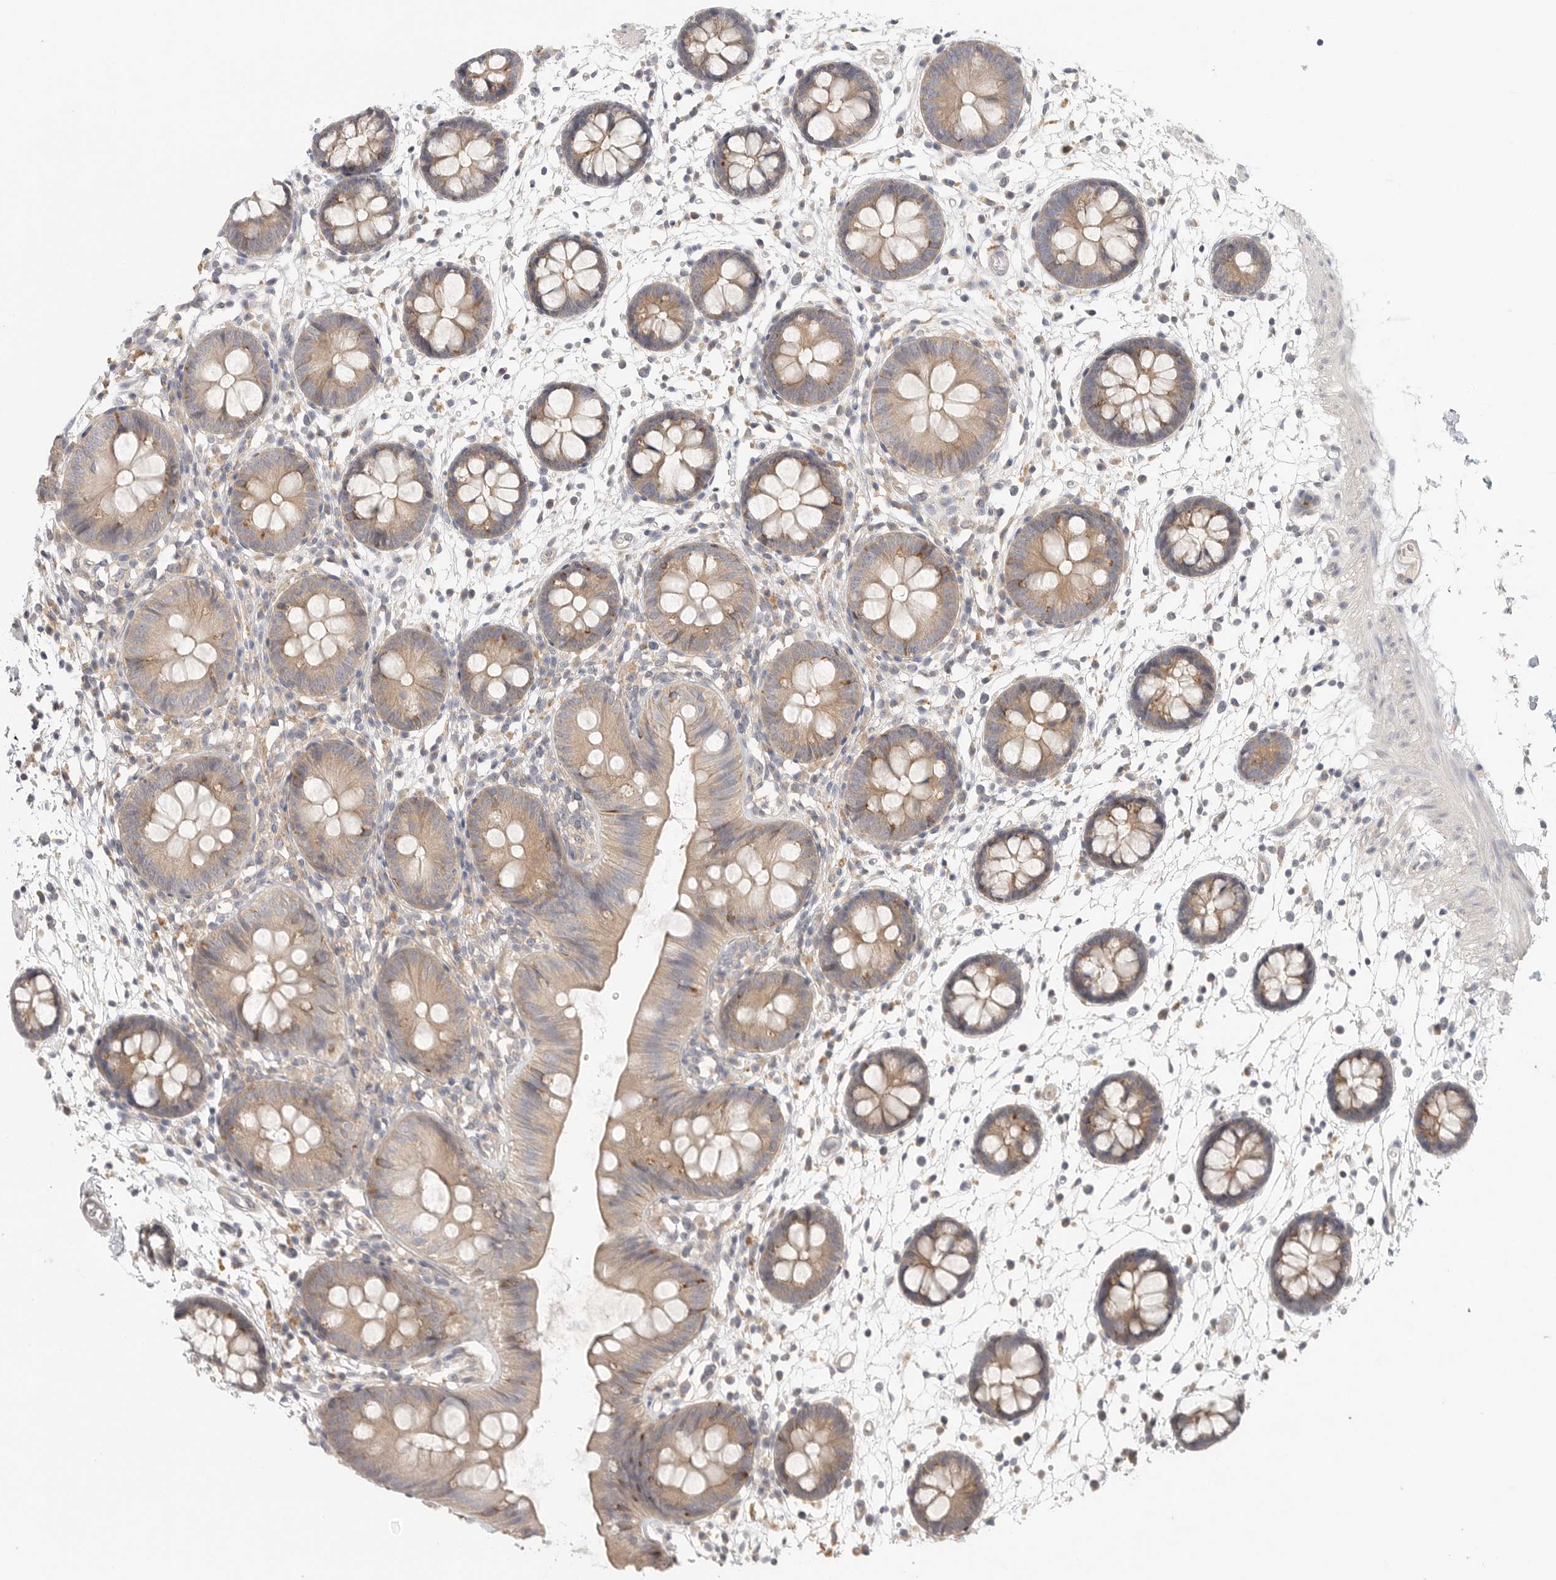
{"staining": {"intensity": "weak", "quantity": "<25%", "location": "cytoplasmic/membranous"}, "tissue": "colon", "cell_type": "Endothelial cells", "image_type": "normal", "snomed": [{"axis": "morphology", "description": "Normal tissue, NOS"}, {"axis": "topography", "description": "Colon"}], "caption": "This is a micrograph of immunohistochemistry staining of normal colon, which shows no positivity in endothelial cells.", "gene": "HDAC6", "patient": {"sex": "male", "age": 56}}